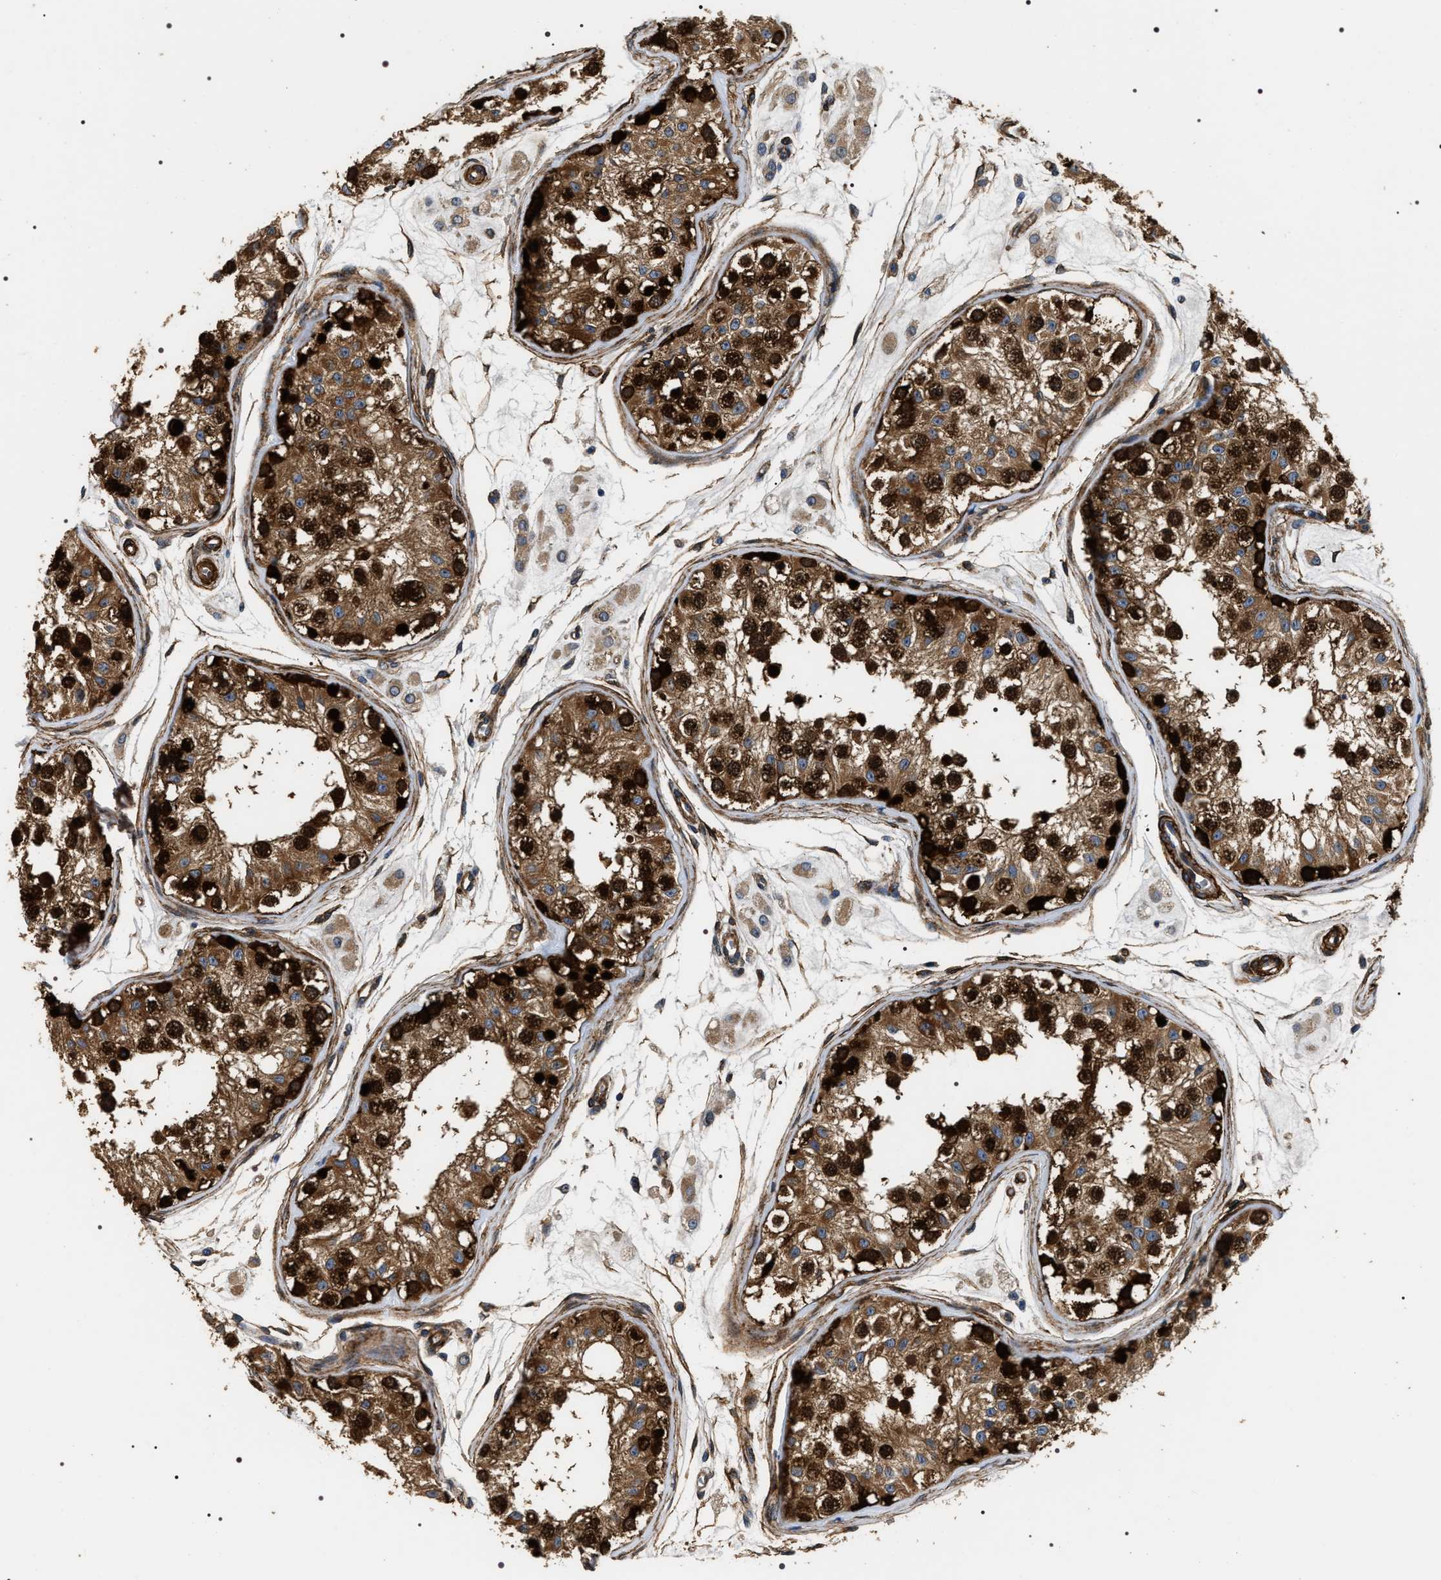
{"staining": {"intensity": "strong", "quantity": ">75%", "location": "cytoplasmic/membranous,nuclear"}, "tissue": "testis", "cell_type": "Cells in seminiferous ducts", "image_type": "normal", "snomed": [{"axis": "morphology", "description": "Normal tissue, NOS"}, {"axis": "morphology", "description": "Adenocarcinoma, metastatic, NOS"}, {"axis": "topography", "description": "Testis"}], "caption": "Immunohistochemical staining of unremarkable human testis reveals strong cytoplasmic/membranous,nuclear protein positivity in about >75% of cells in seminiferous ducts.", "gene": "ZC3HAV1L", "patient": {"sex": "male", "age": 26}}